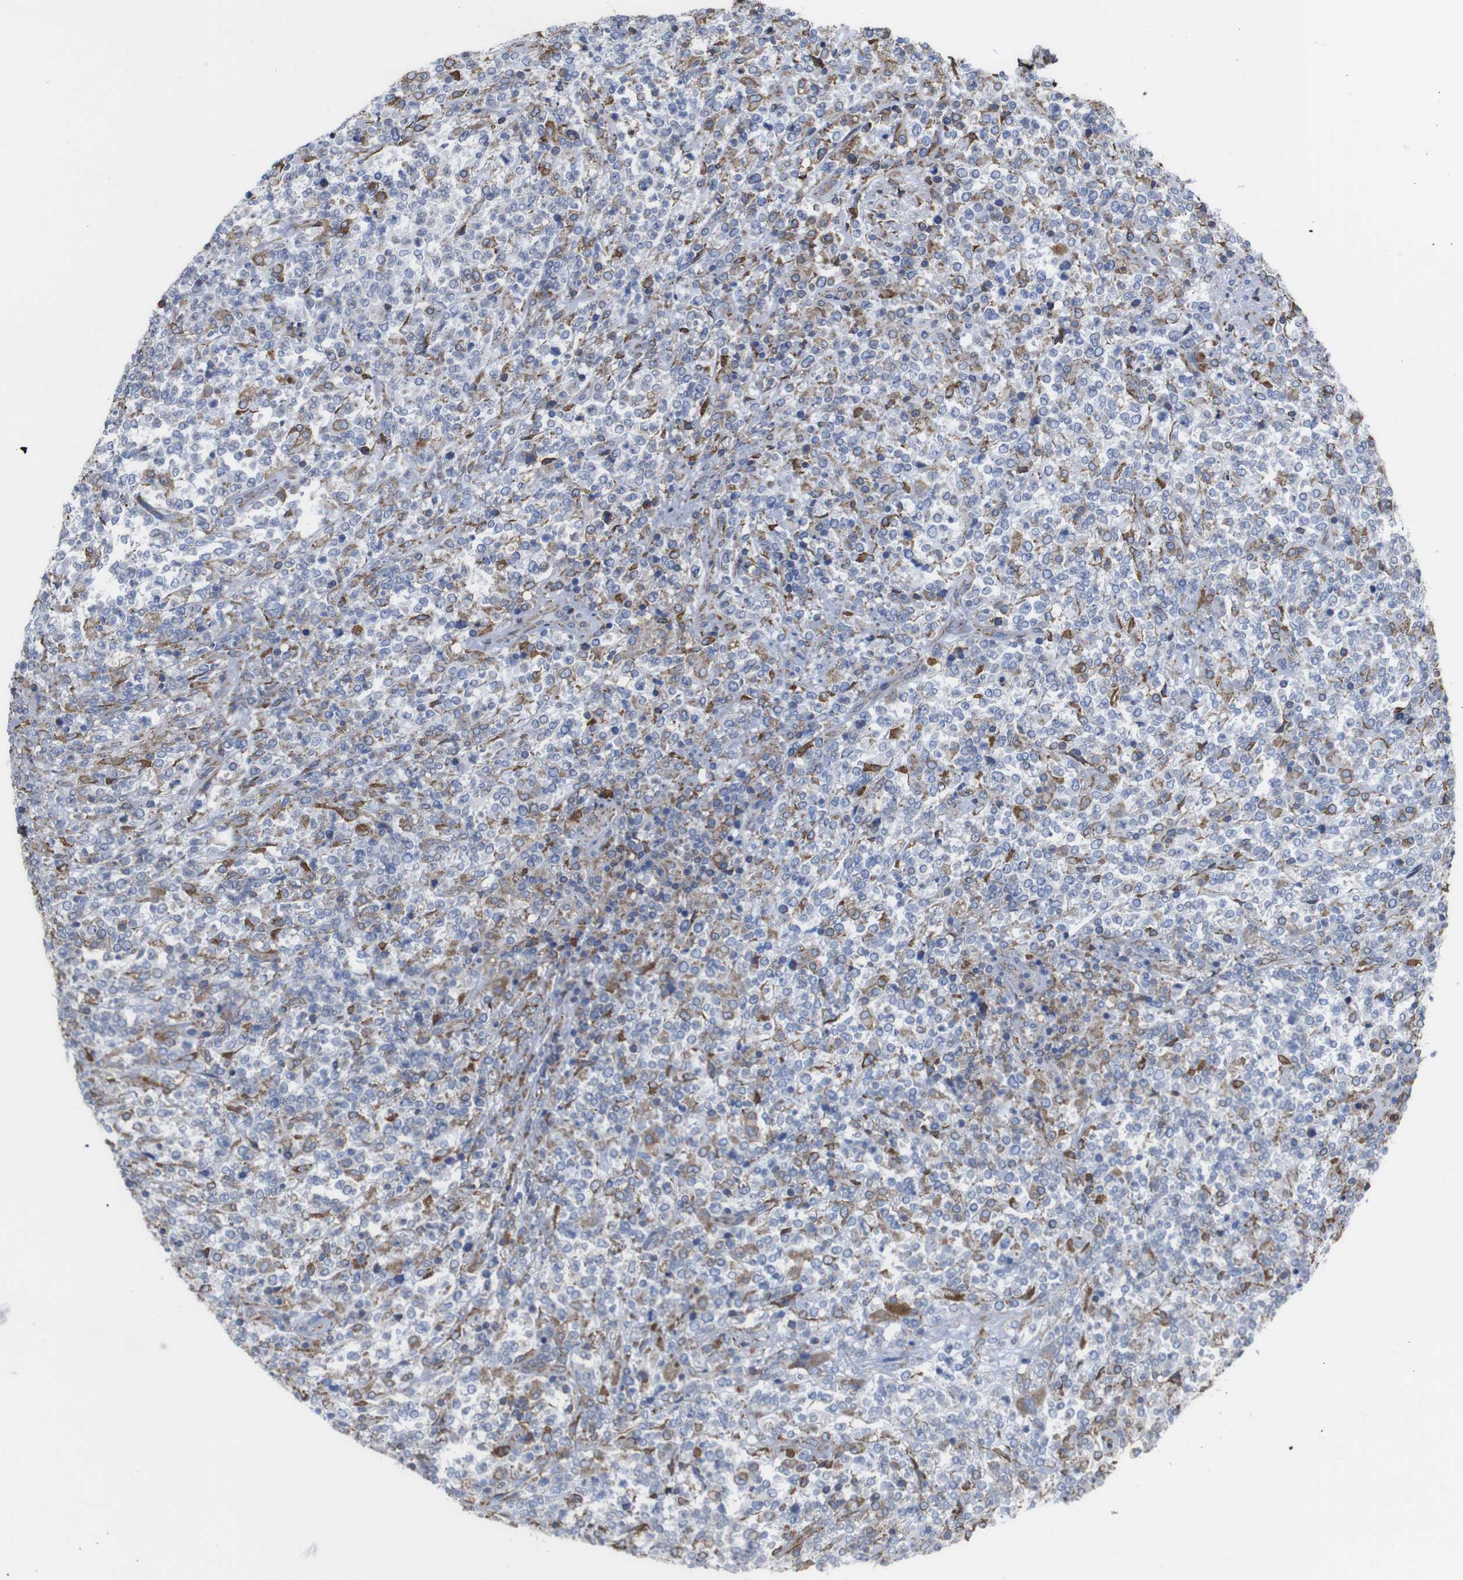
{"staining": {"intensity": "weak", "quantity": "<25%", "location": "cytoplasmic/membranous"}, "tissue": "lymphoma", "cell_type": "Tumor cells", "image_type": "cancer", "snomed": [{"axis": "morphology", "description": "Malignant lymphoma, non-Hodgkin's type, High grade"}, {"axis": "topography", "description": "Soft tissue"}], "caption": "Human malignant lymphoma, non-Hodgkin's type (high-grade) stained for a protein using immunohistochemistry (IHC) demonstrates no expression in tumor cells.", "gene": "PPIB", "patient": {"sex": "male", "age": 18}}